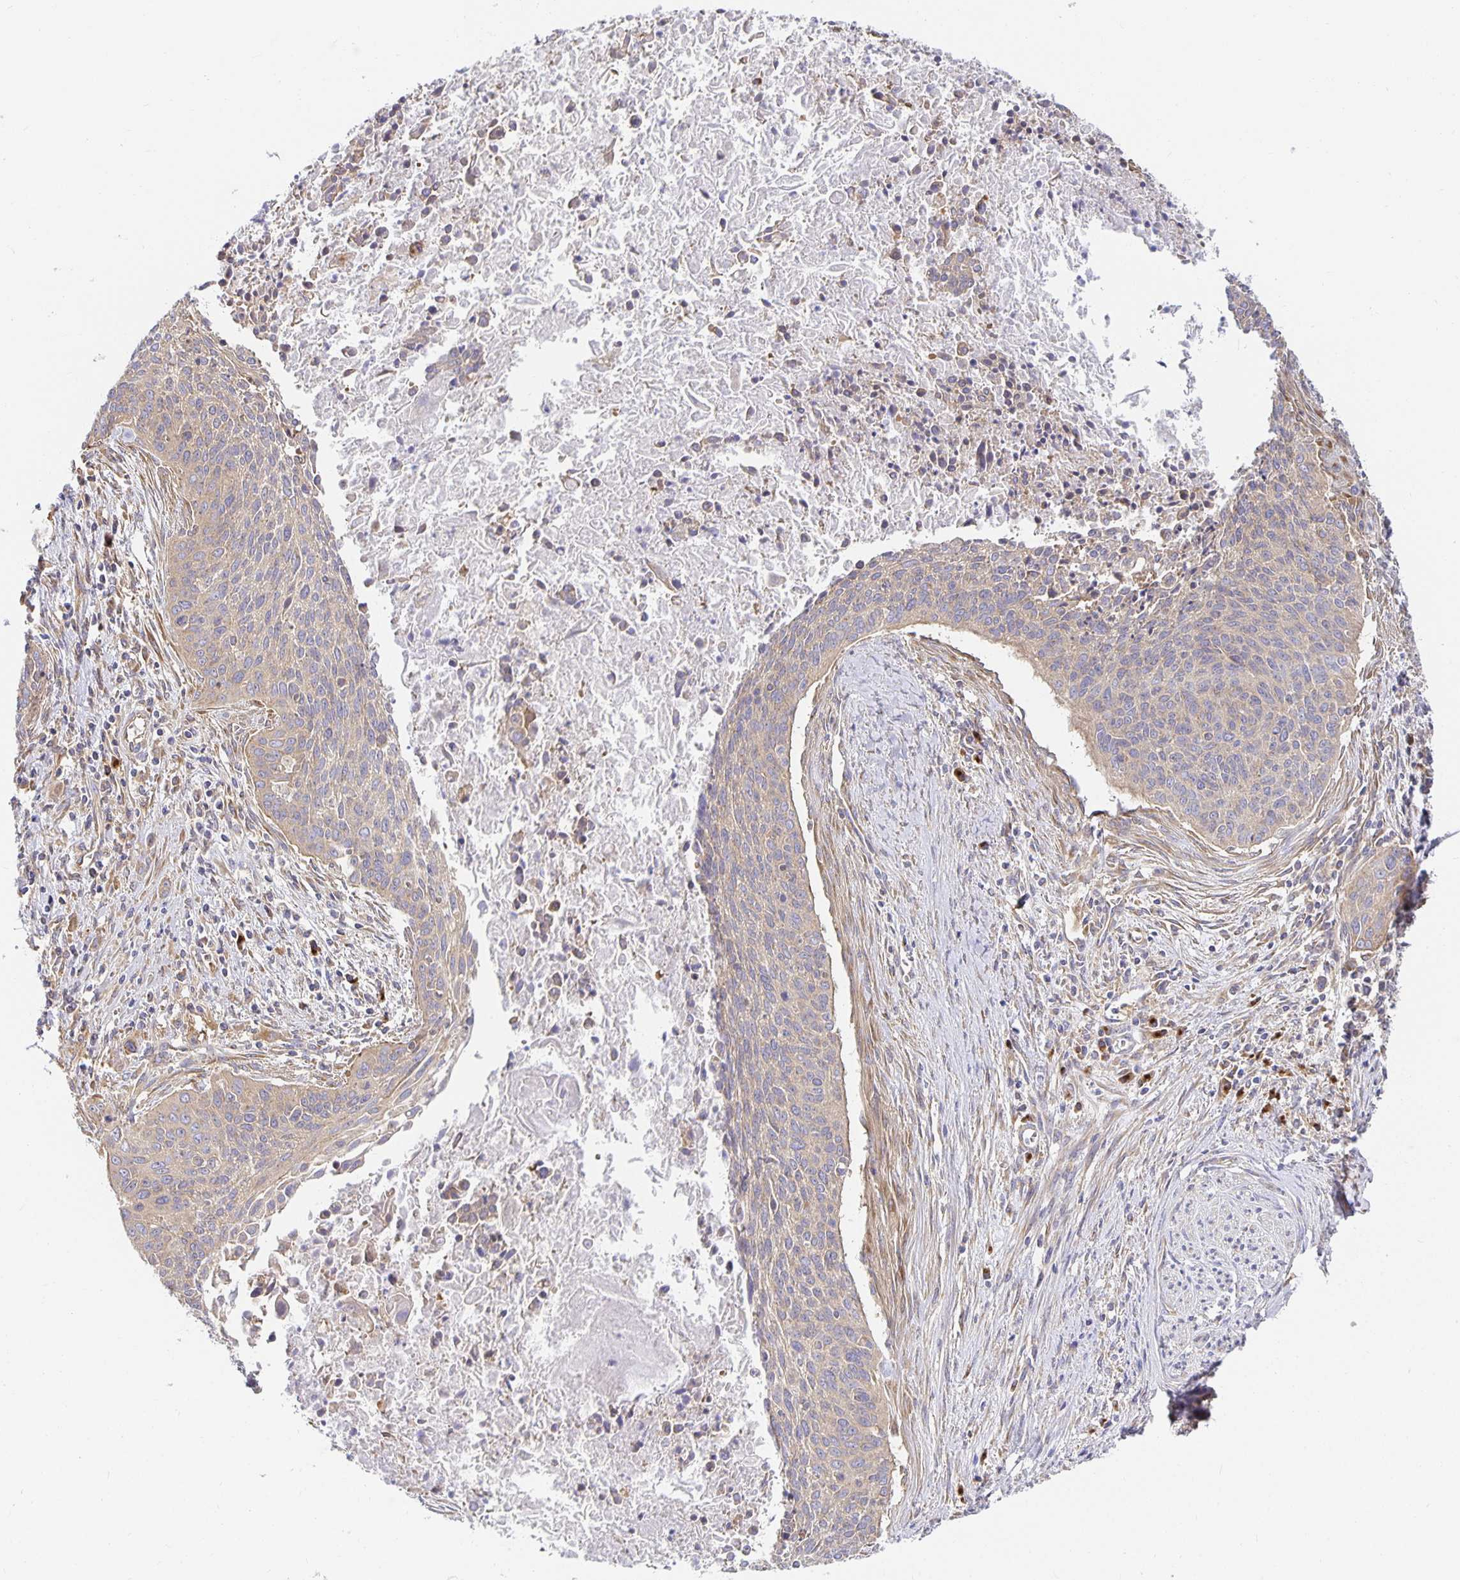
{"staining": {"intensity": "weak", "quantity": ">75%", "location": "cytoplasmic/membranous"}, "tissue": "cervical cancer", "cell_type": "Tumor cells", "image_type": "cancer", "snomed": [{"axis": "morphology", "description": "Squamous cell carcinoma, NOS"}, {"axis": "topography", "description": "Cervix"}], "caption": "Squamous cell carcinoma (cervical) tissue reveals weak cytoplasmic/membranous positivity in approximately >75% of tumor cells, visualized by immunohistochemistry. (Stains: DAB (3,3'-diaminobenzidine) in brown, nuclei in blue, Microscopy: brightfield microscopy at high magnification).", "gene": "USO1", "patient": {"sex": "female", "age": 55}}